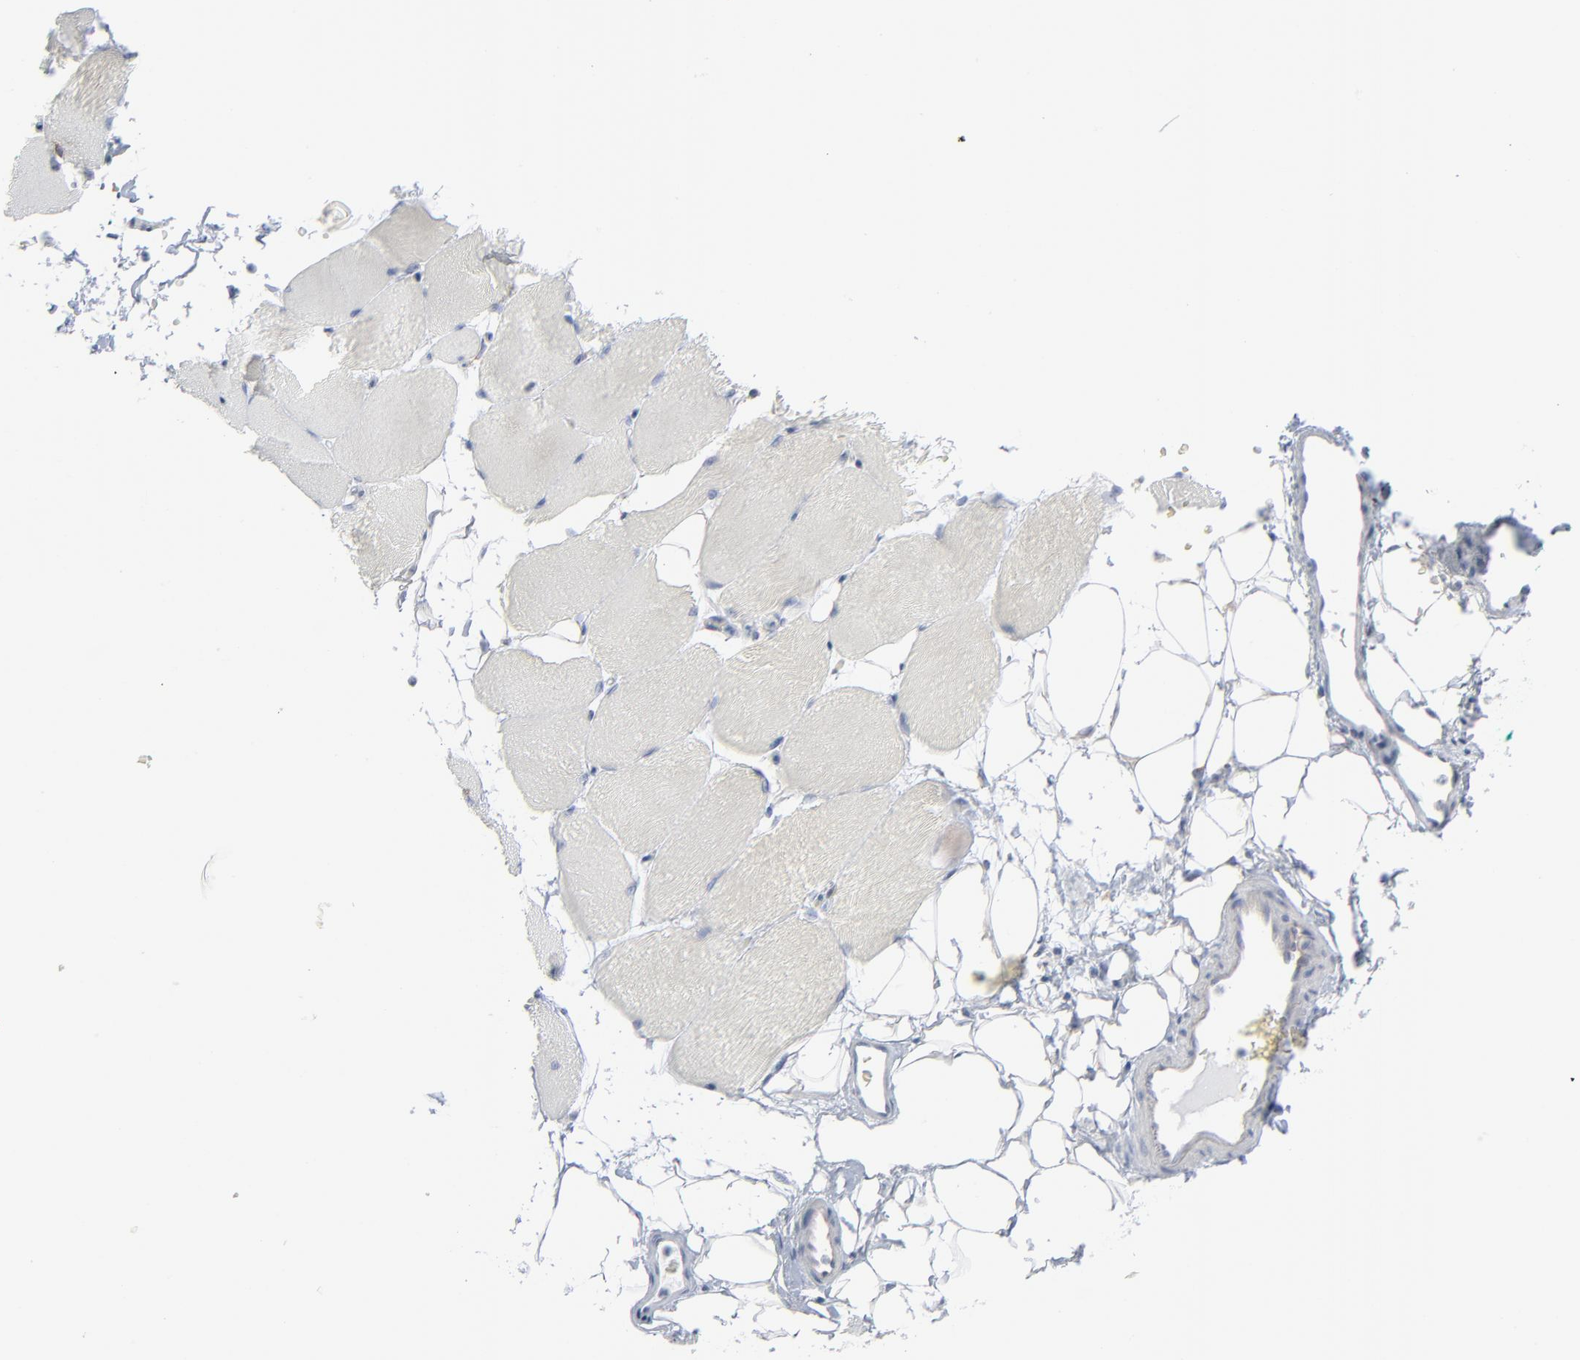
{"staining": {"intensity": "negative", "quantity": "none", "location": "none"}, "tissue": "skeletal muscle", "cell_type": "Myocytes", "image_type": "normal", "snomed": [{"axis": "morphology", "description": "Normal tissue, NOS"}, {"axis": "topography", "description": "Skeletal muscle"}, {"axis": "topography", "description": "Parathyroid gland"}], "caption": "High magnification brightfield microscopy of normal skeletal muscle stained with DAB (brown) and counterstained with hematoxylin (blue): myocytes show no significant expression. (DAB (3,3'-diaminobenzidine) IHC visualized using brightfield microscopy, high magnification).", "gene": "KDSR", "patient": {"sex": "female", "age": 37}}